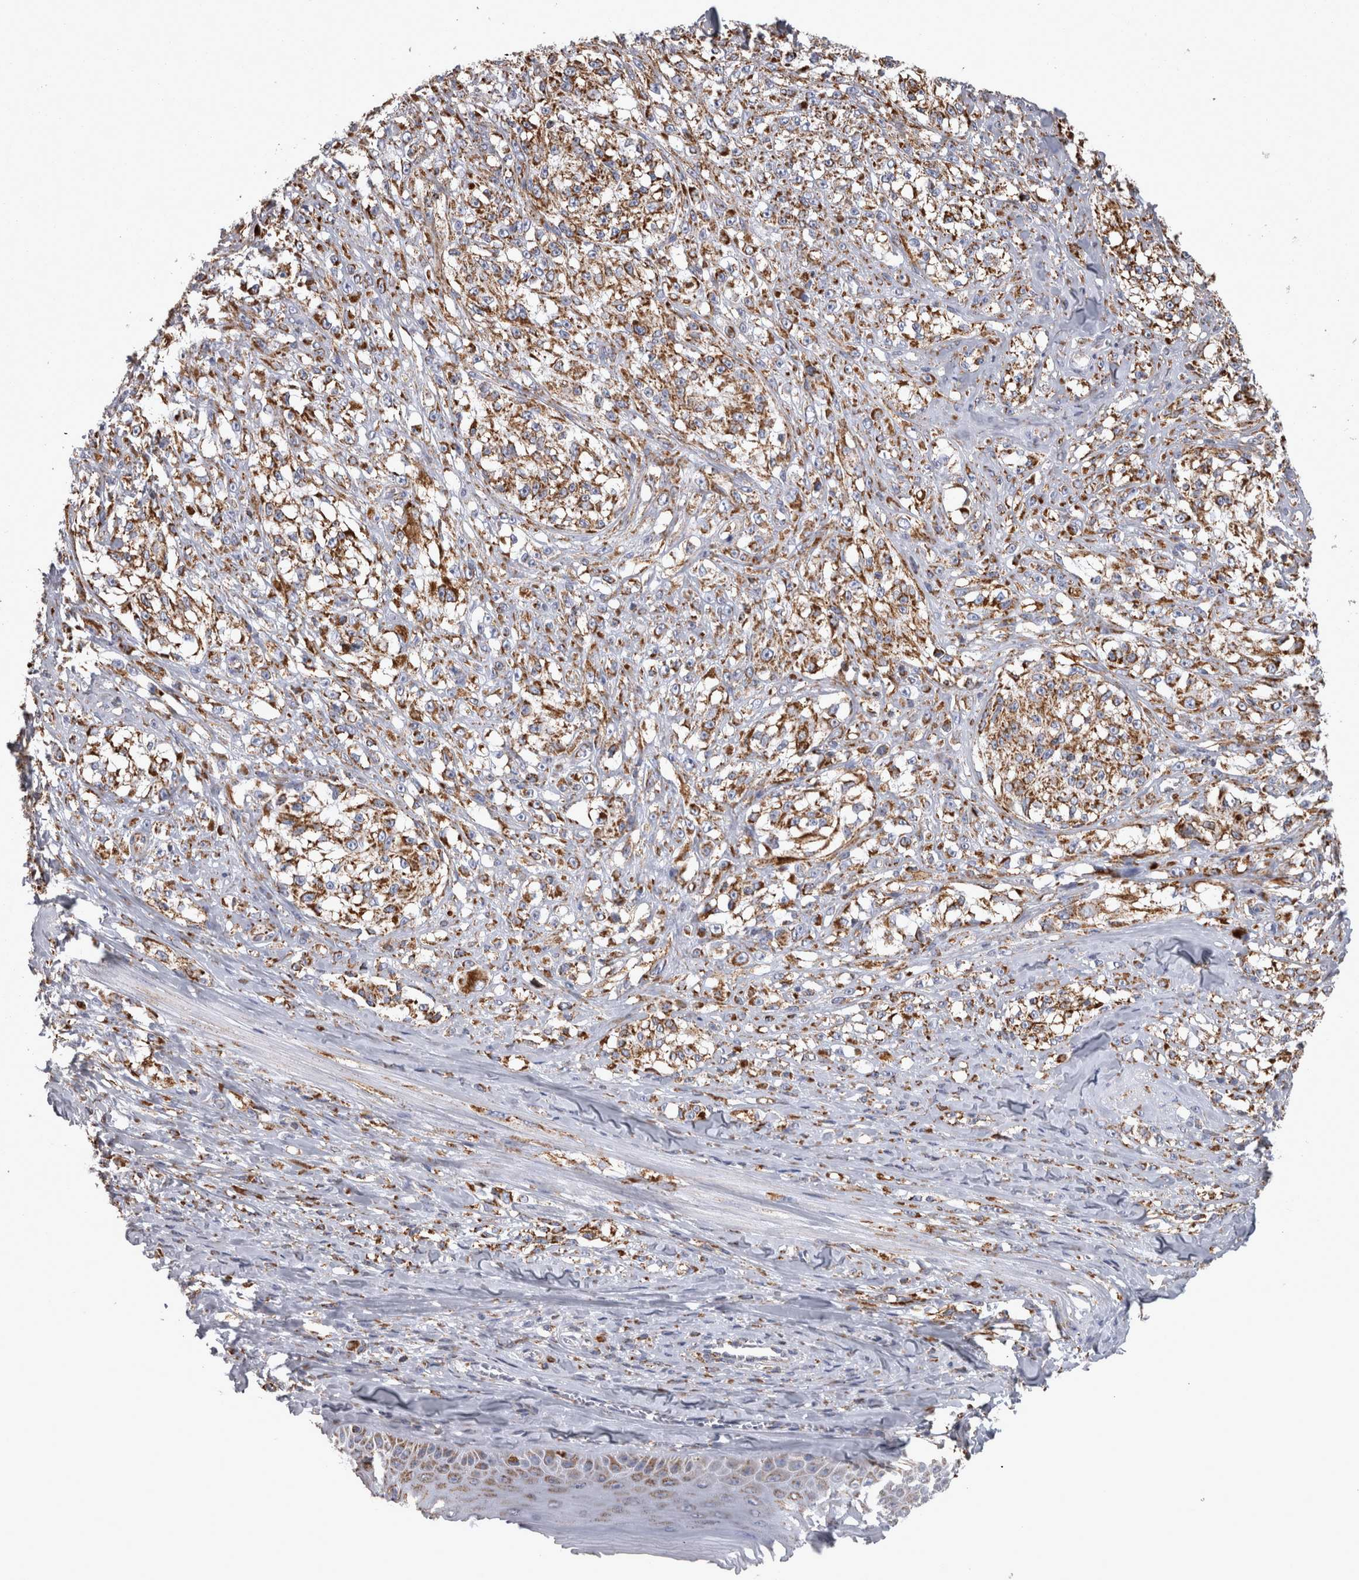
{"staining": {"intensity": "moderate", "quantity": ">75%", "location": "cytoplasmic/membranous"}, "tissue": "melanoma", "cell_type": "Tumor cells", "image_type": "cancer", "snomed": [{"axis": "morphology", "description": "Malignant melanoma, NOS"}, {"axis": "topography", "description": "Skin of head"}], "caption": "Malignant melanoma stained with a protein marker demonstrates moderate staining in tumor cells.", "gene": "MDH2", "patient": {"sex": "male", "age": 83}}